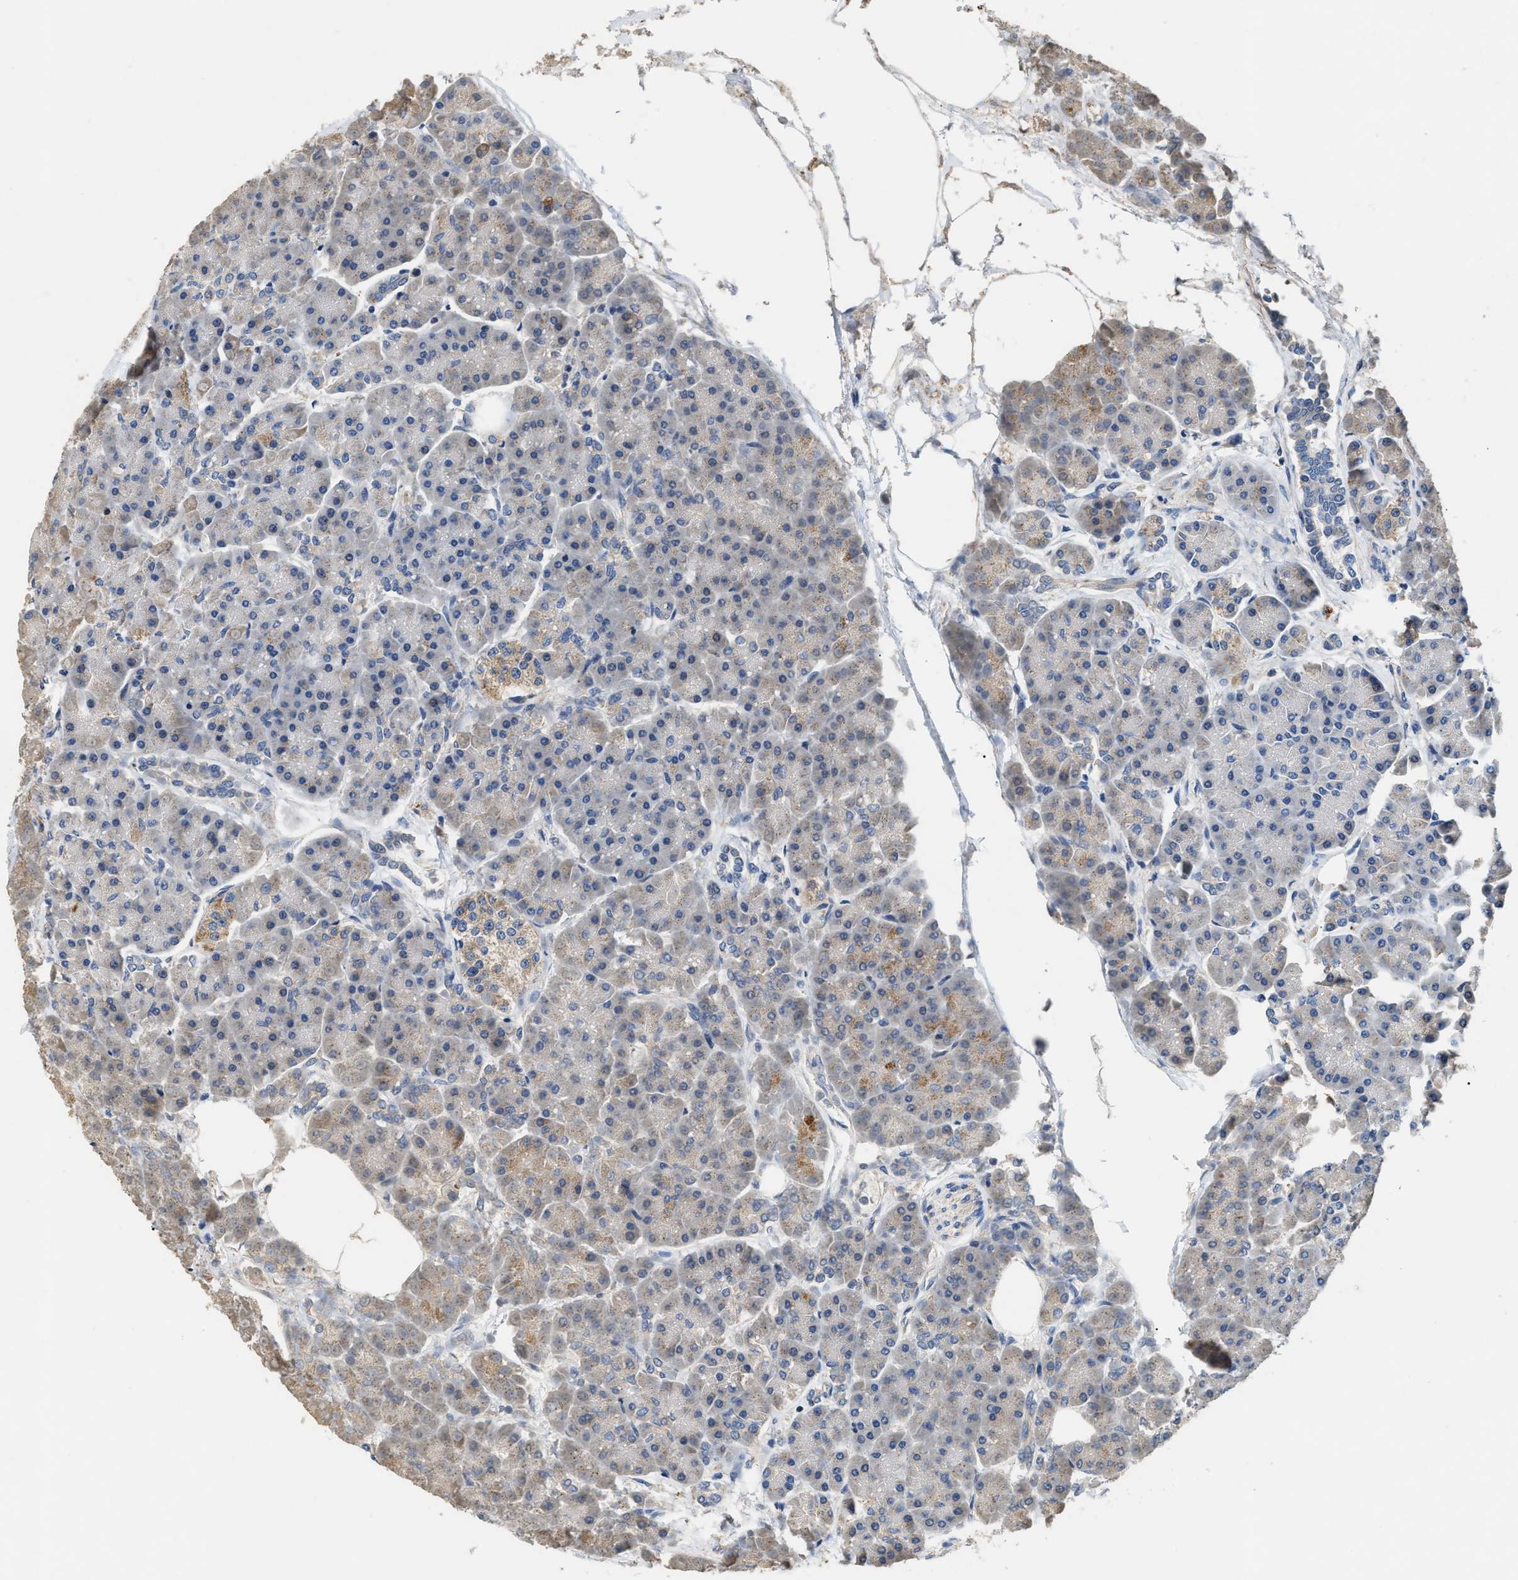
{"staining": {"intensity": "moderate", "quantity": "<25%", "location": "cytoplasmic/membranous"}, "tissue": "pancreas", "cell_type": "Exocrine glandular cells", "image_type": "normal", "snomed": [{"axis": "morphology", "description": "Normal tissue, NOS"}, {"axis": "topography", "description": "Pancreas"}], "caption": "Immunohistochemical staining of unremarkable human pancreas reveals low levels of moderate cytoplasmic/membranous expression in about <25% of exocrine glandular cells. (Brightfield microscopy of DAB IHC at high magnification).", "gene": "IL17RC", "patient": {"sex": "female", "age": 70}}